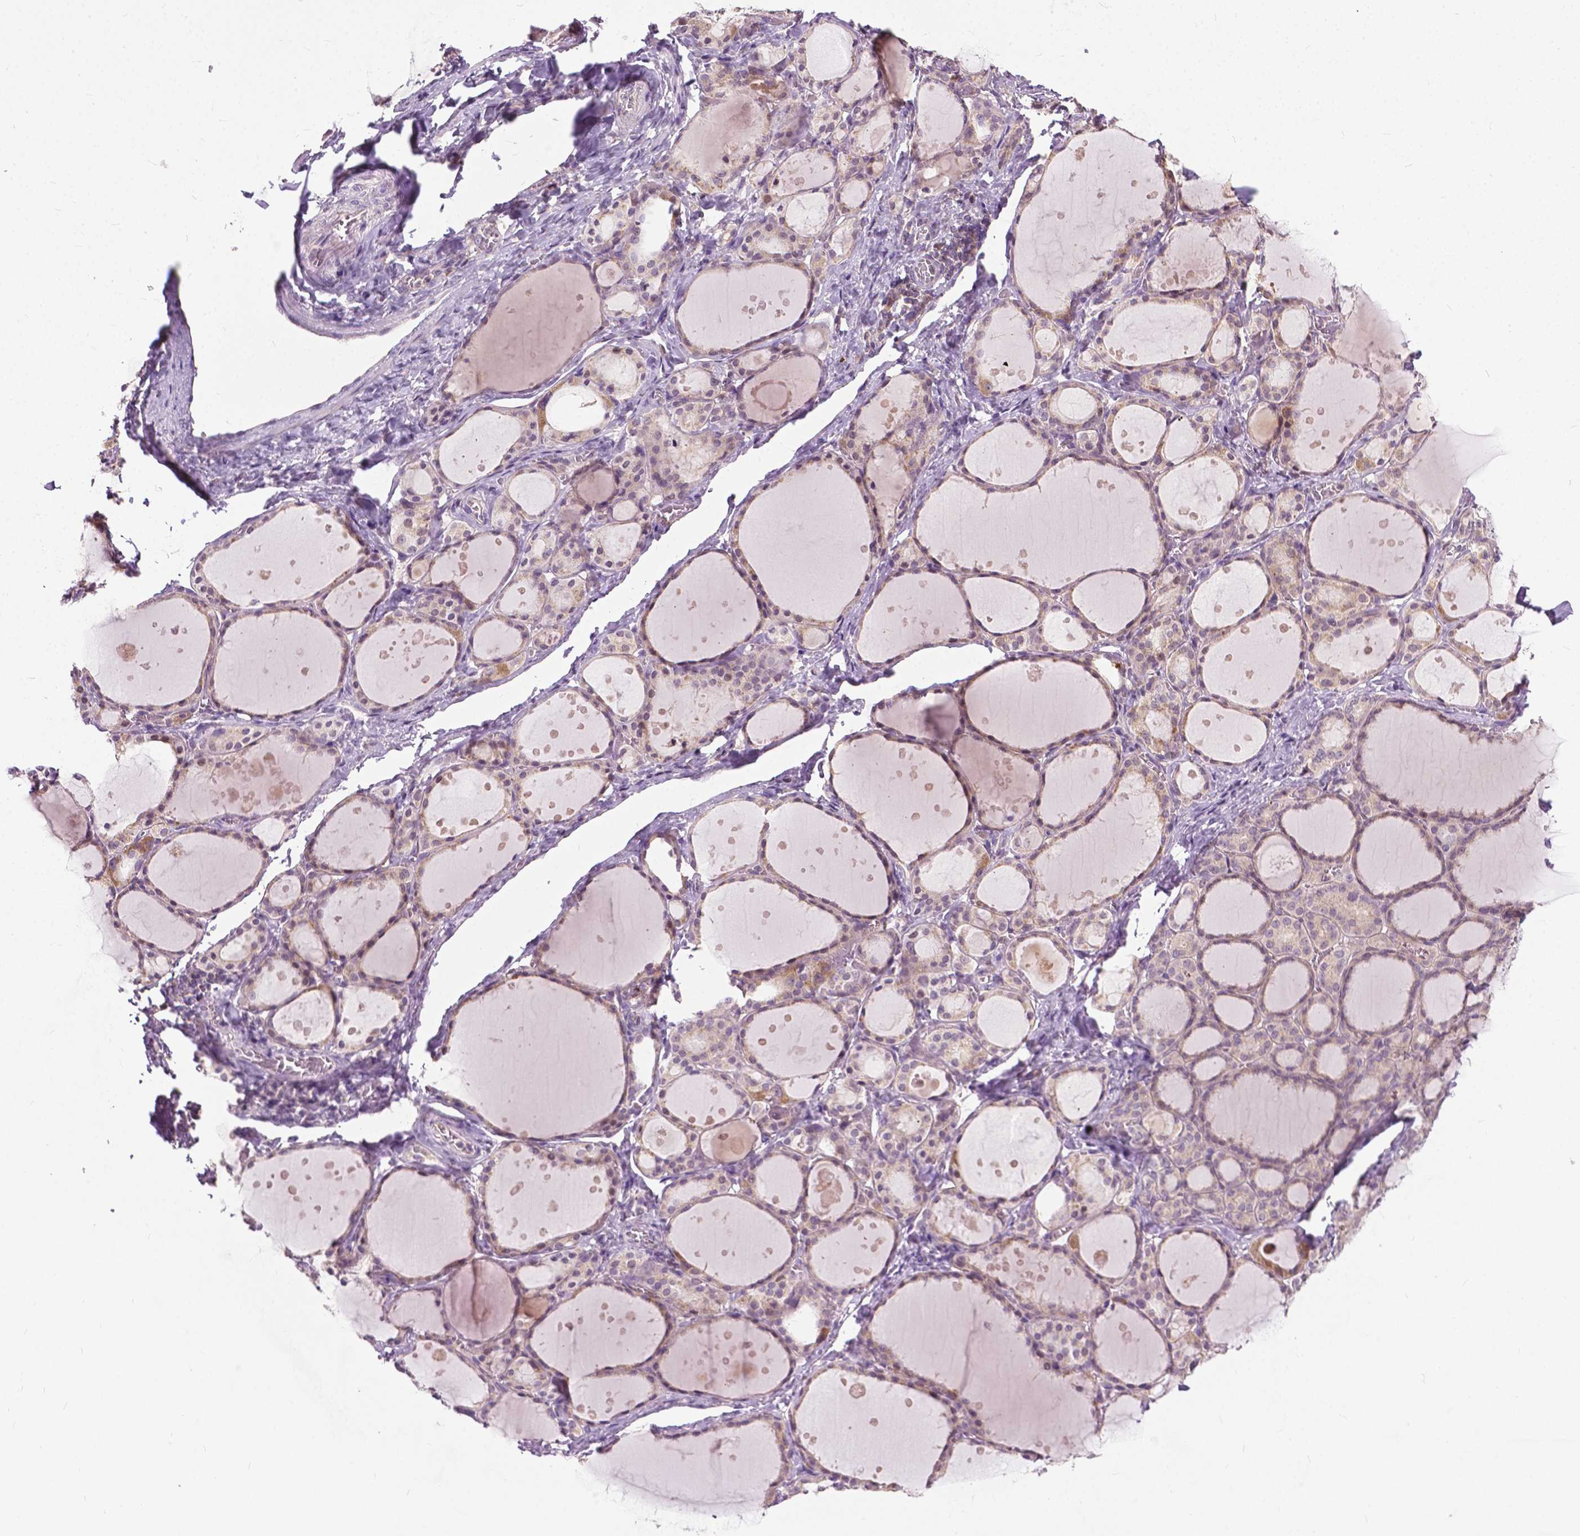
{"staining": {"intensity": "weak", "quantity": "25%-75%", "location": "cytoplasmic/membranous"}, "tissue": "thyroid gland", "cell_type": "Glandular cells", "image_type": "normal", "snomed": [{"axis": "morphology", "description": "Normal tissue, NOS"}, {"axis": "topography", "description": "Thyroid gland"}], "caption": "Immunohistochemistry (DAB) staining of normal human thyroid gland exhibits weak cytoplasmic/membranous protein positivity in about 25%-75% of glandular cells.", "gene": "TTC9B", "patient": {"sex": "male", "age": 68}}